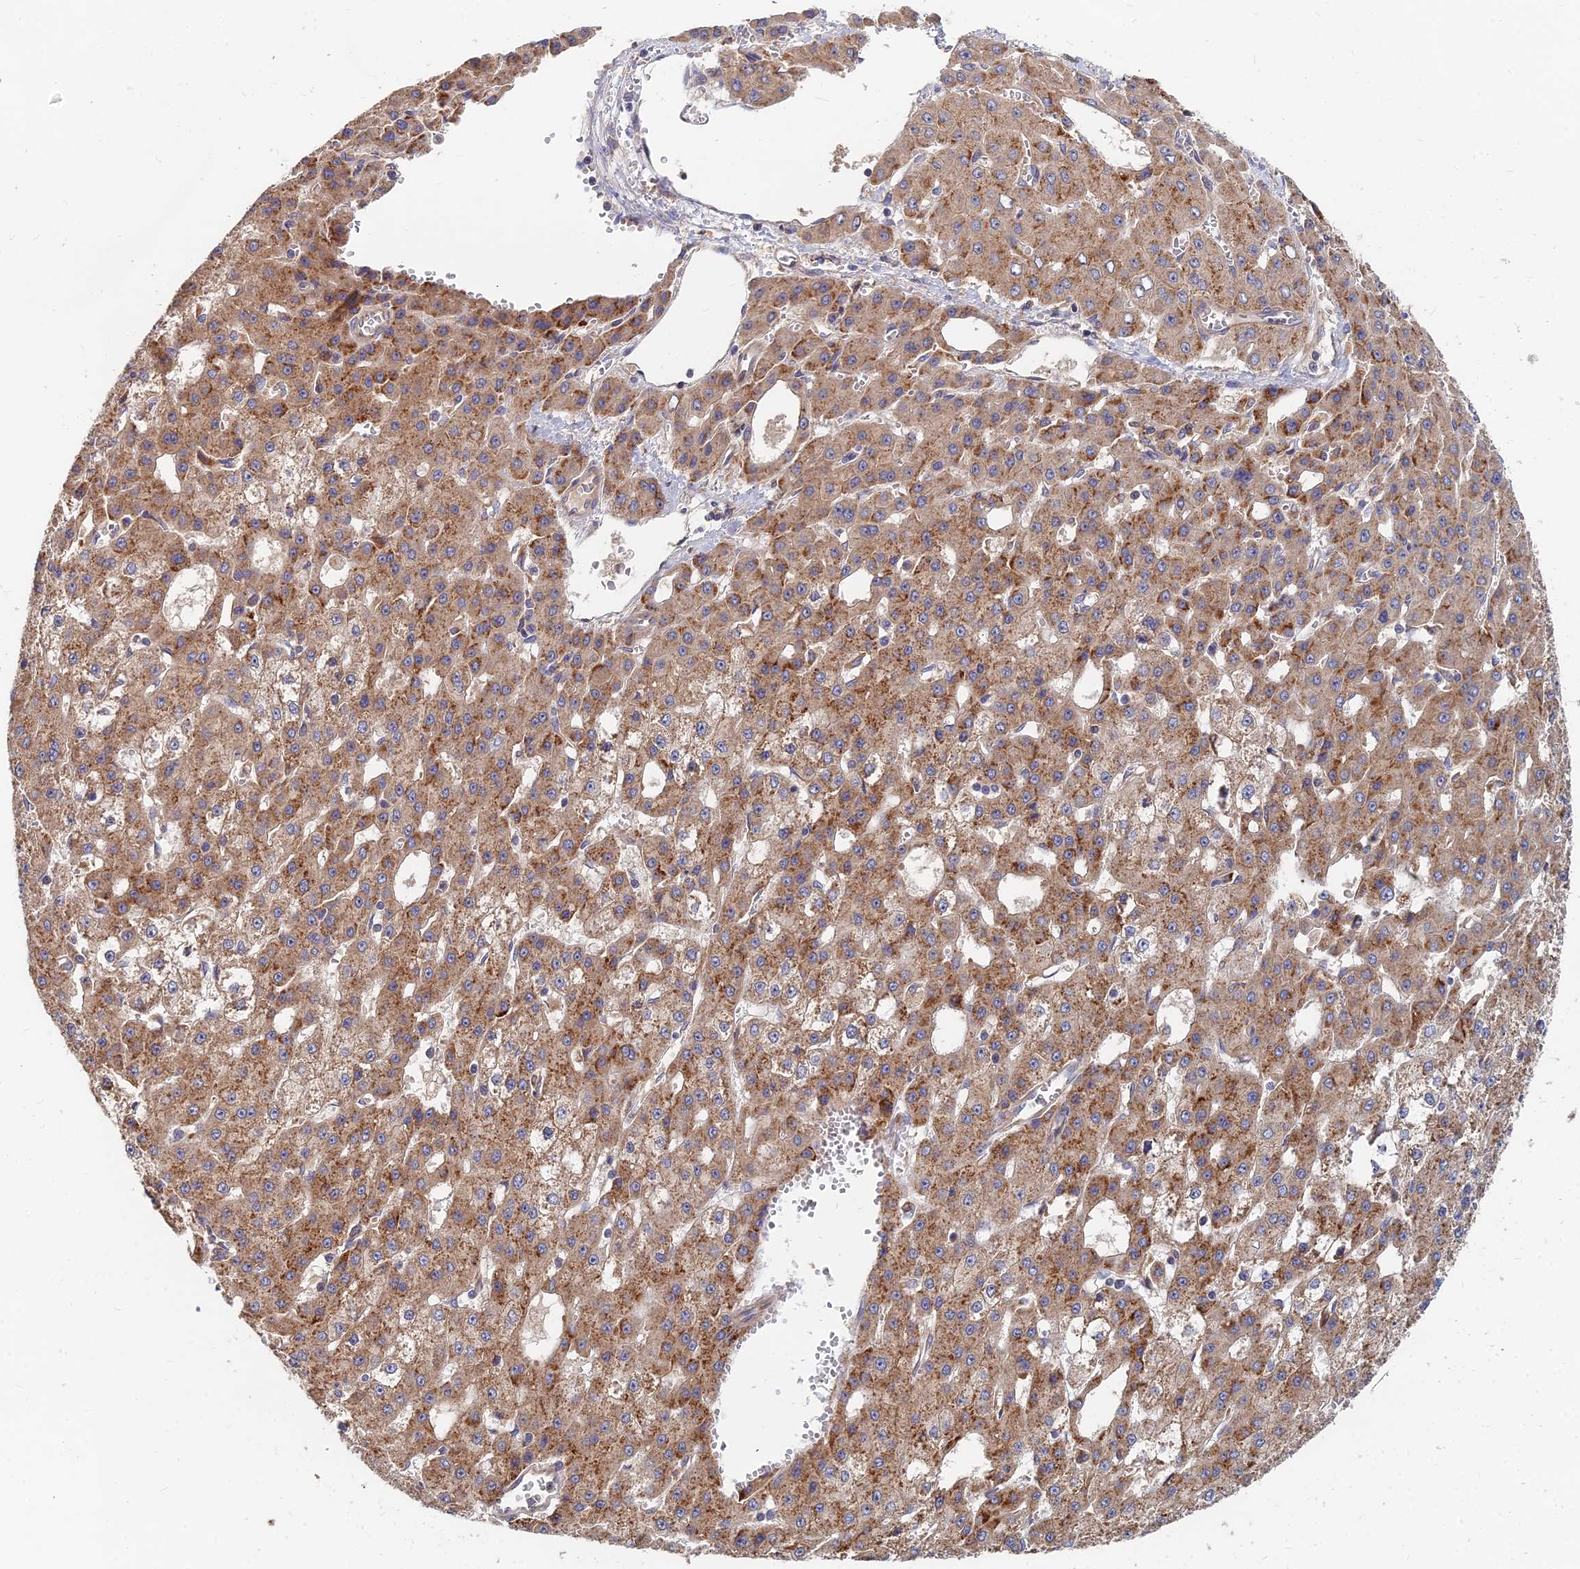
{"staining": {"intensity": "moderate", "quantity": ">75%", "location": "cytoplasmic/membranous"}, "tissue": "liver cancer", "cell_type": "Tumor cells", "image_type": "cancer", "snomed": [{"axis": "morphology", "description": "Carcinoma, Hepatocellular, NOS"}, {"axis": "topography", "description": "Liver"}], "caption": "Immunohistochemistry micrograph of neoplastic tissue: liver cancer stained using IHC displays medium levels of moderate protein expression localized specifically in the cytoplasmic/membranous of tumor cells, appearing as a cytoplasmic/membranous brown color.", "gene": "CCZ1", "patient": {"sex": "male", "age": 47}}